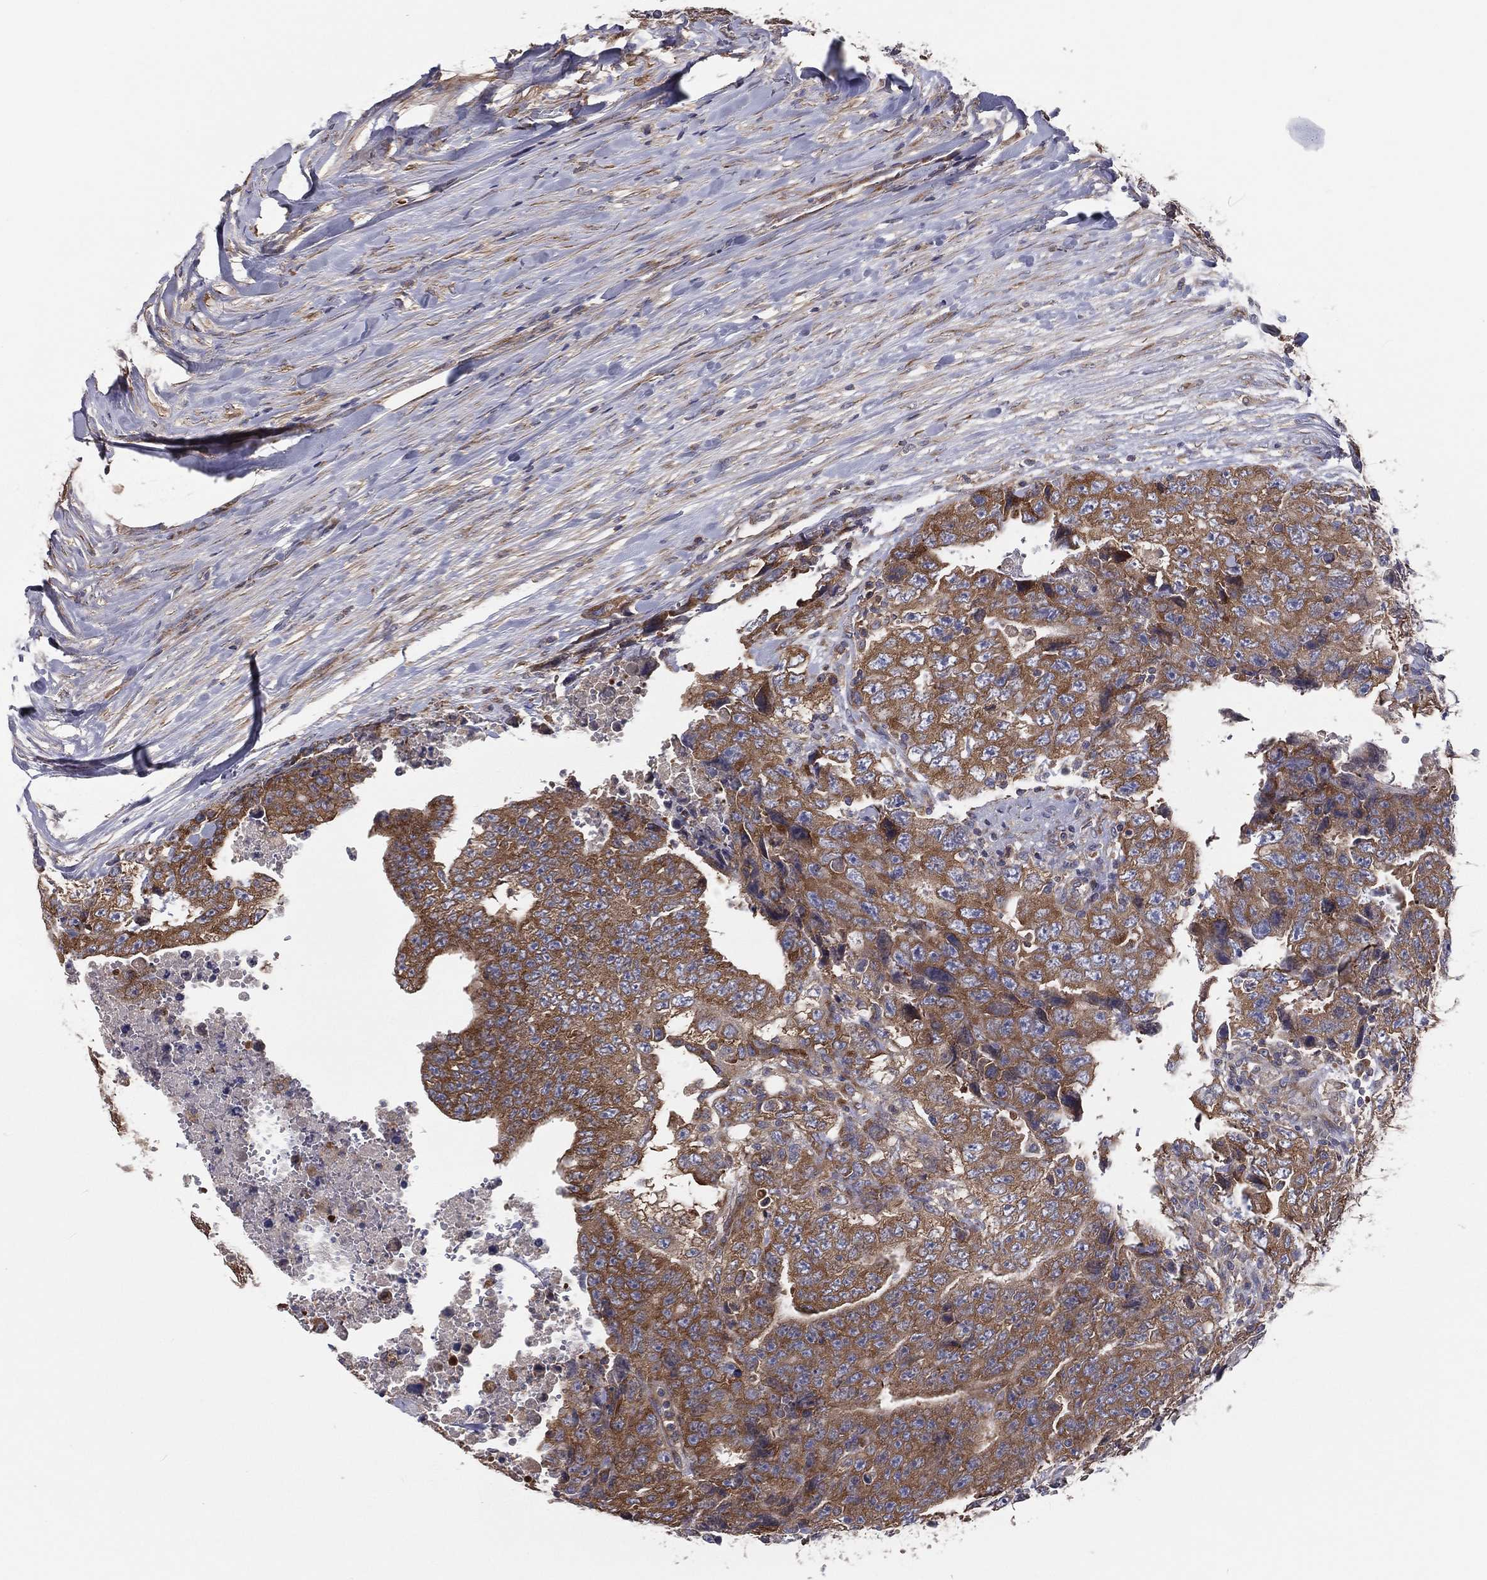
{"staining": {"intensity": "moderate", "quantity": ">75%", "location": "cytoplasmic/membranous"}, "tissue": "testis cancer", "cell_type": "Tumor cells", "image_type": "cancer", "snomed": [{"axis": "morphology", "description": "Carcinoma, Embryonal, NOS"}, {"axis": "topography", "description": "Testis"}], "caption": "High-magnification brightfield microscopy of testis cancer (embryonal carcinoma) stained with DAB (3,3'-diaminobenzidine) (brown) and counterstained with hematoxylin (blue). tumor cells exhibit moderate cytoplasmic/membranous positivity is identified in approximately>75% of cells.", "gene": "EIF2B5", "patient": {"sex": "male", "age": 24}}